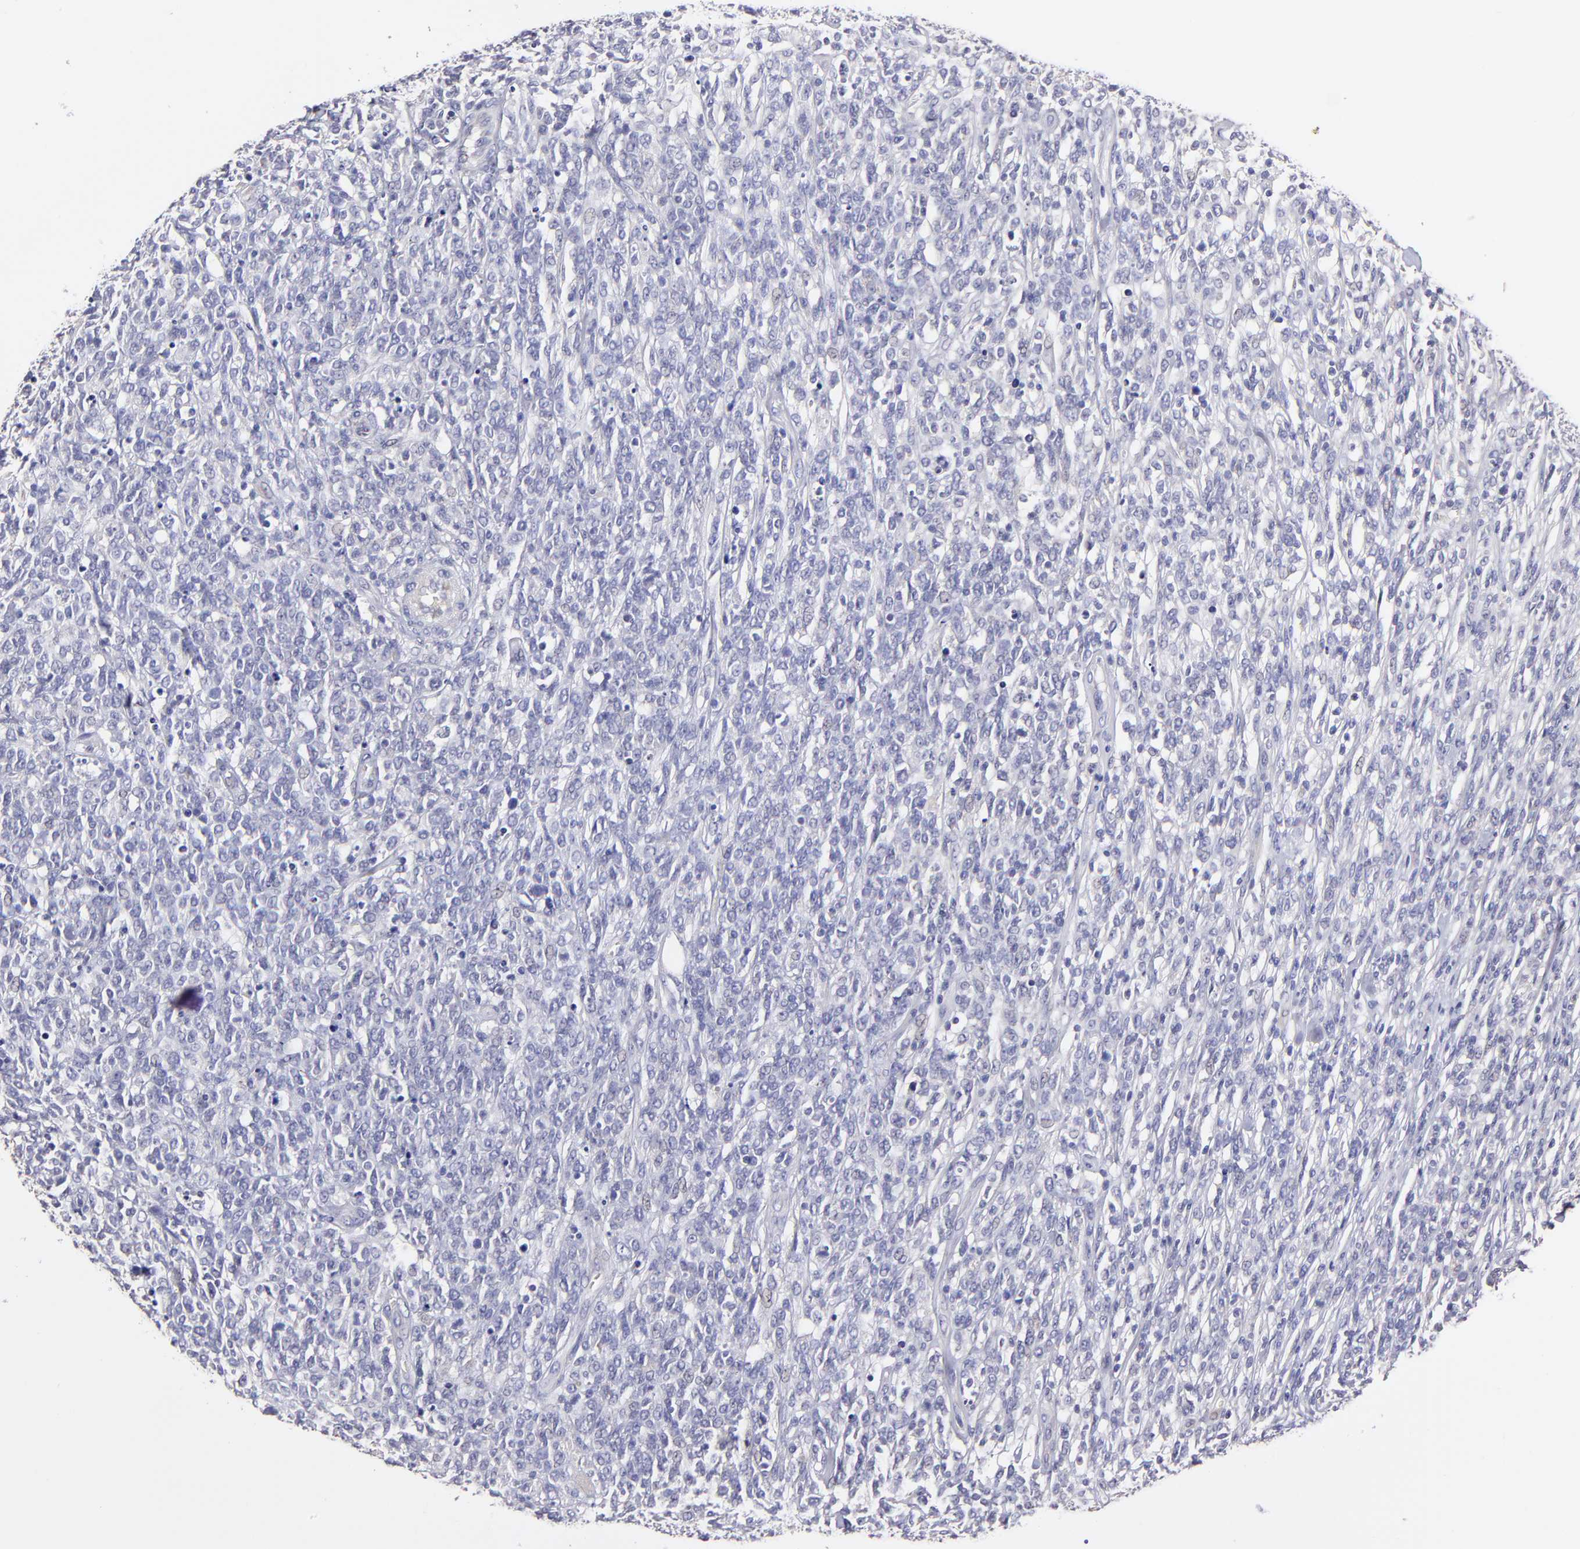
{"staining": {"intensity": "negative", "quantity": "none", "location": "none"}, "tissue": "lymphoma", "cell_type": "Tumor cells", "image_type": "cancer", "snomed": [{"axis": "morphology", "description": "Malignant lymphoma, non-Hodgkin's type, High grade"}, {"axis": "topography", "description": "Lymph node"}], "caption": "Image shows no protein staining in tumor cells of malignant lymphoma, non-Hodgkin's type (high-grade) tissue.", "gene": "BTG2", "patient": {"sex": "female", "age": 73}}